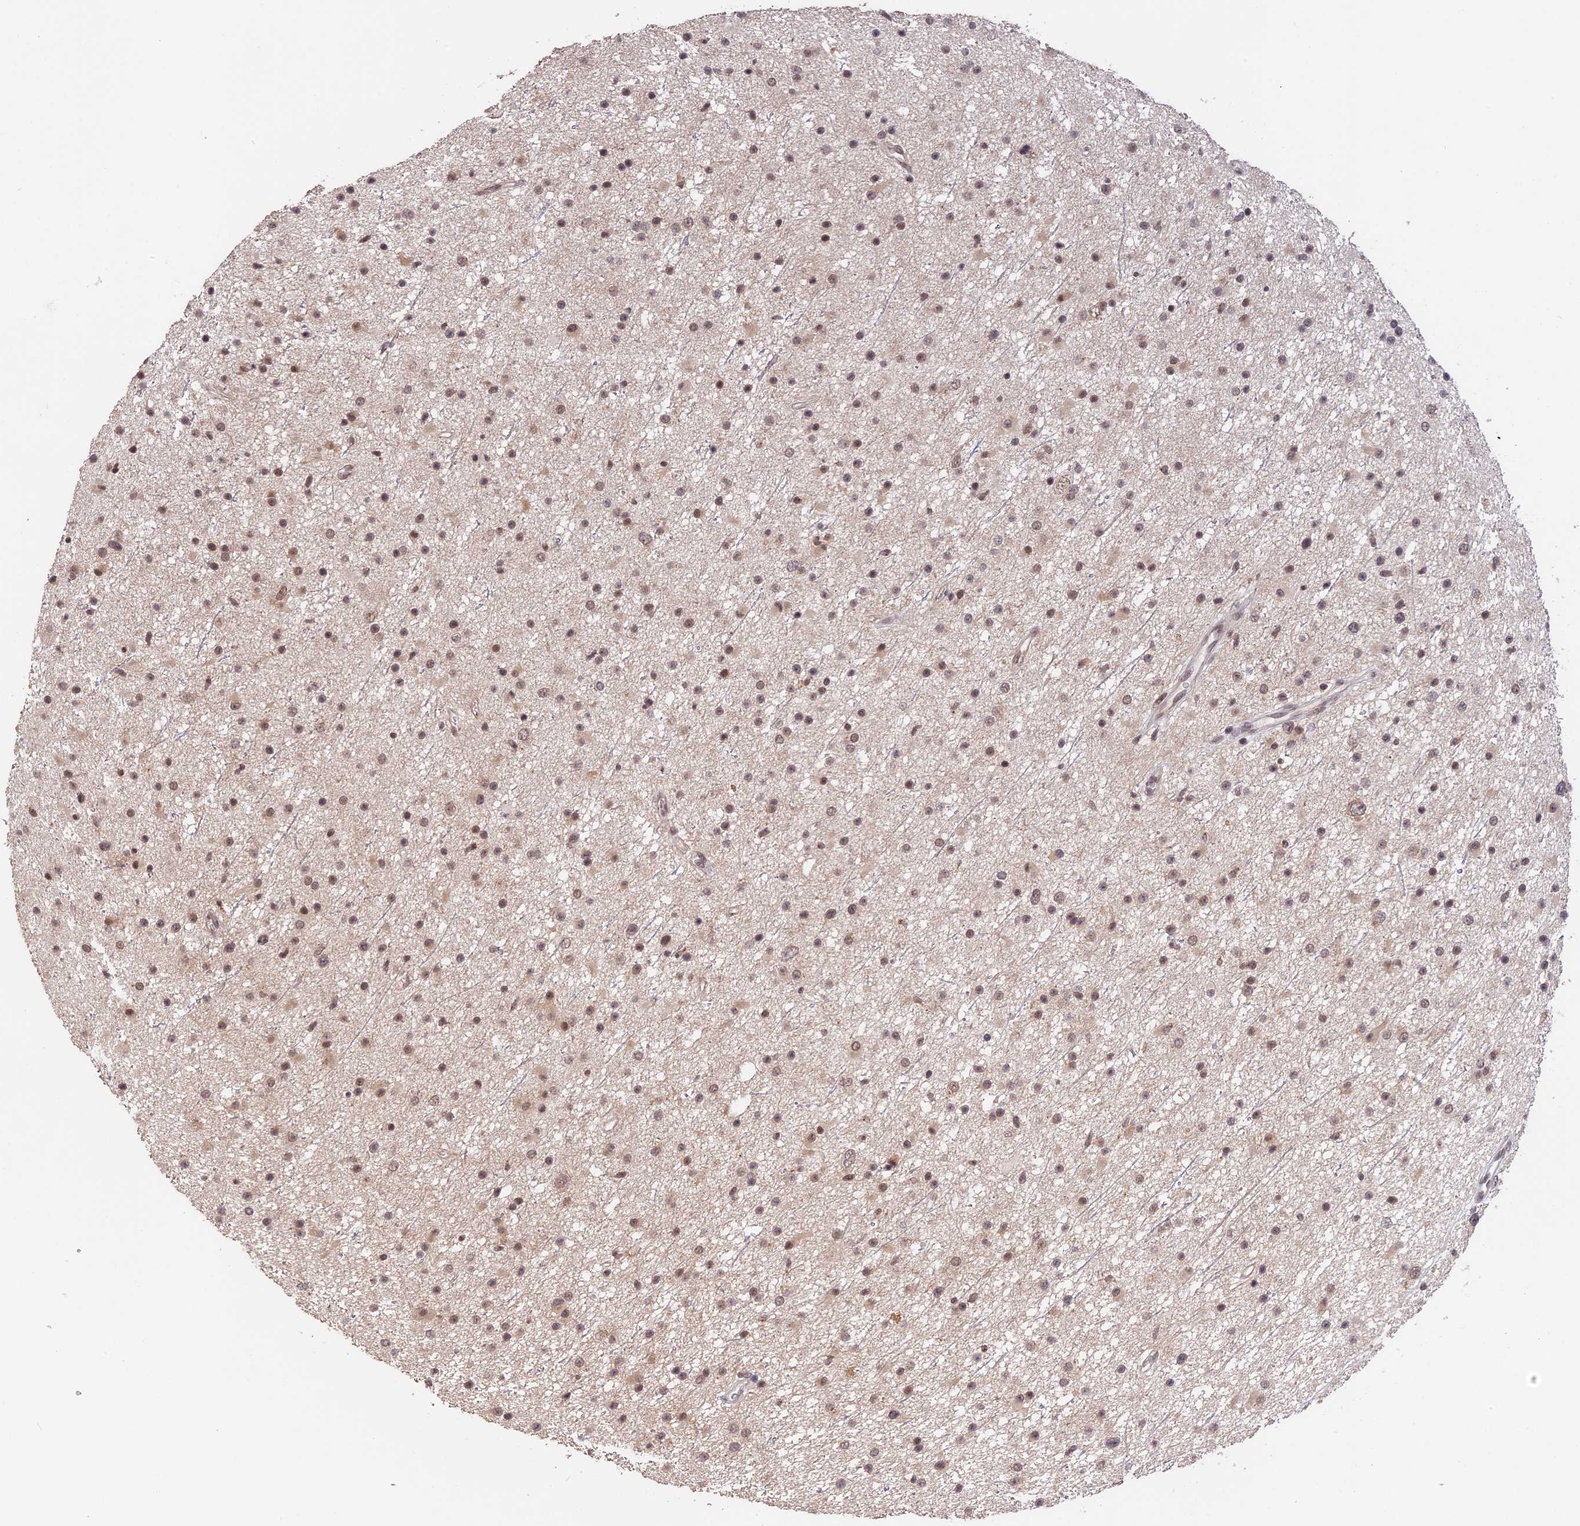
{"staining": {"intensity": "weak", "quantity": "25%-75%", "location": "nuclear"}, "tissue": "glioma", "cell_type": "Tumor cells", "image_type": "cancer", "snomed": [{"axis": "morphology", "description": "Glioma, malignant, Low grade"}, {"axis": "topography", "description": "Cerebral cortex"}], "caption": "Tumor cells exhibit low levels of weak nuclear positivity in about 25%-75% of cells in low-grade glioma (malignant).", "gene": "POLR2C", "patient": {"sex": "female", "age": 39}}